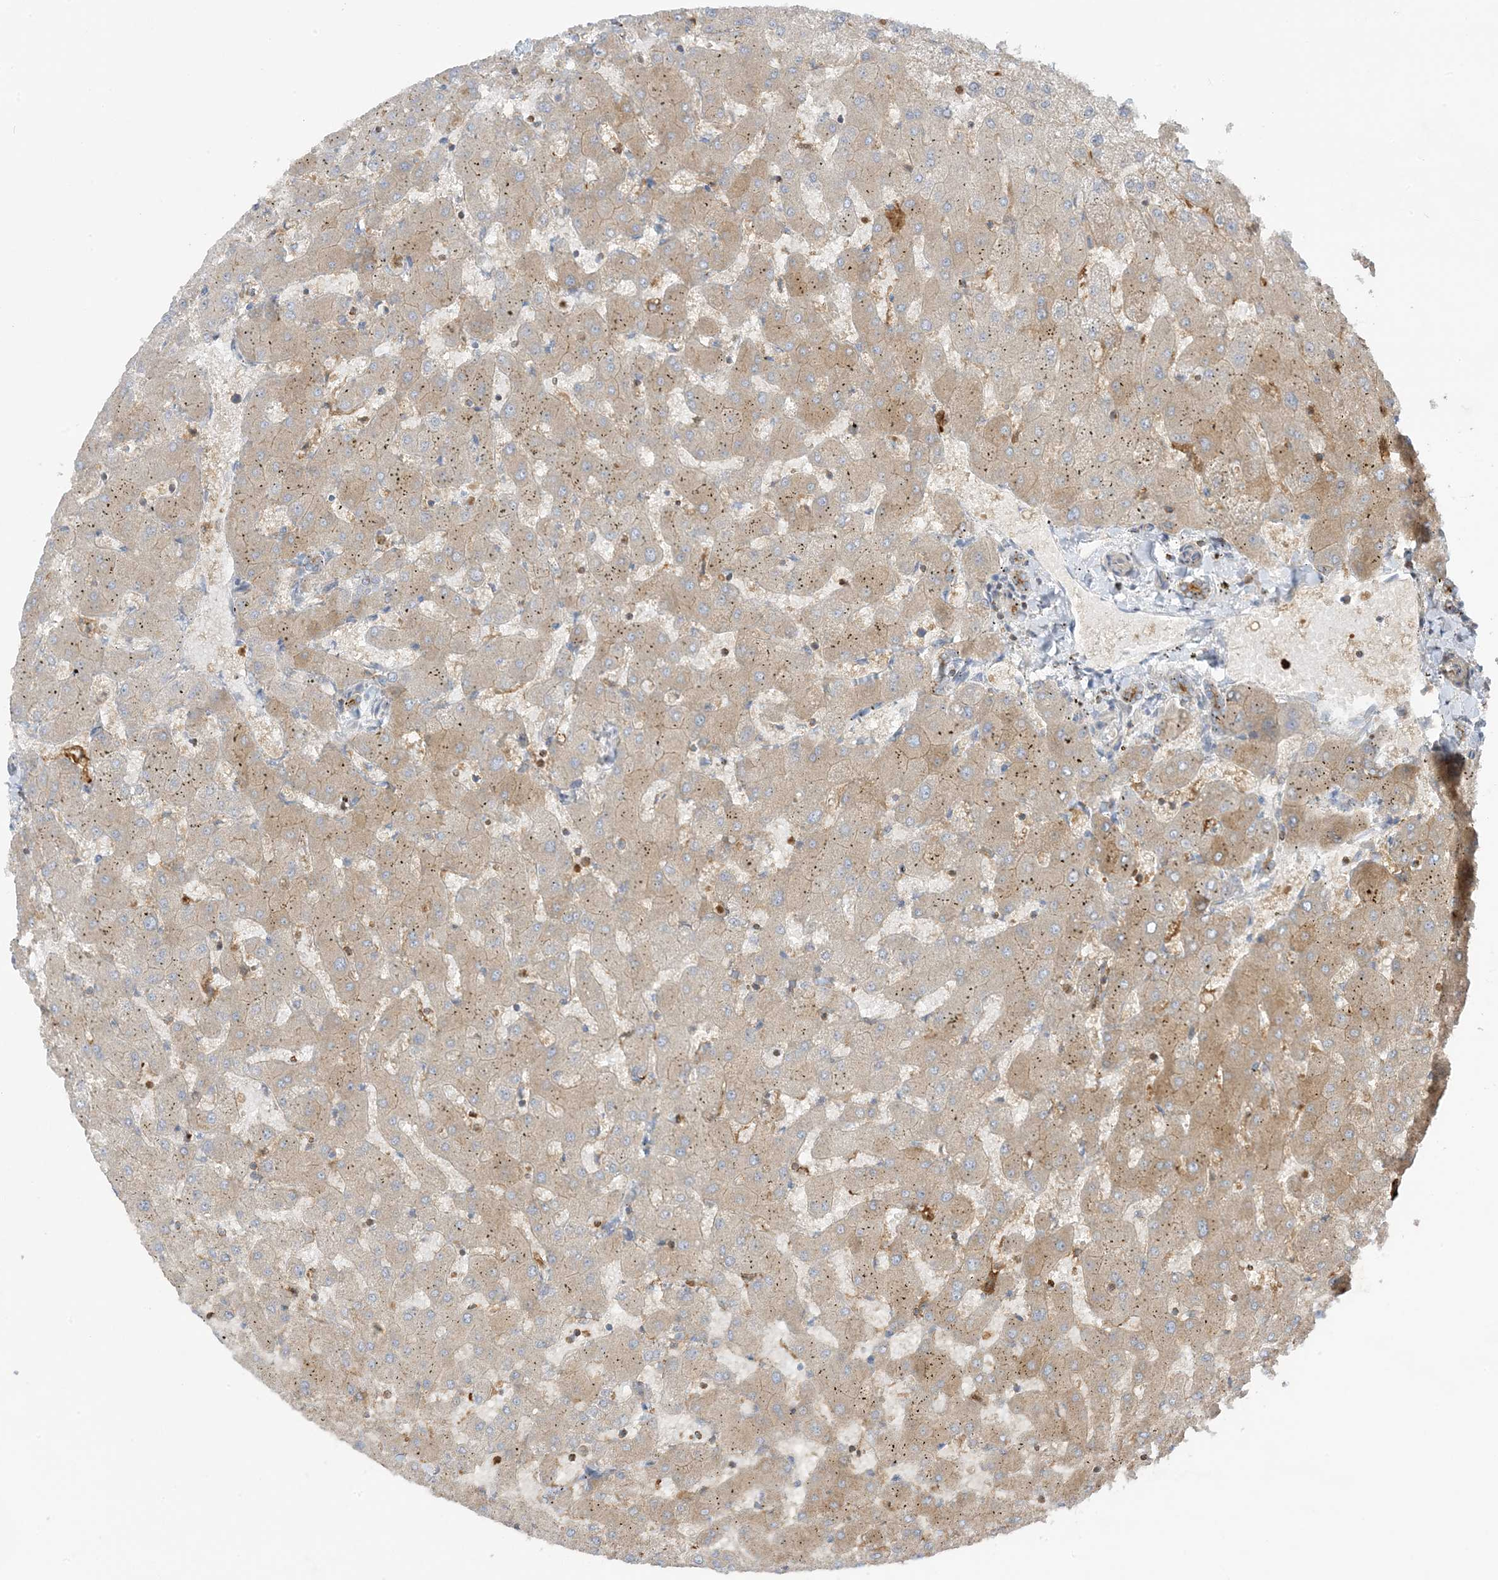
{"staining": {"intensity": "moderate", "quantity": "<25%", "location": "cytoplasmic/membranous"}, "tissue": "liver", "cell_type": "Cholangiocytes", "image_type": "normal", "snomed": [{"axis": "morphology", "description": "Normal tissue, NOS"}, {"axis": "topography", "description": "Liver"}], "caption": "Brown immunohistochemical staining in normal human liver demonstrates moderate cytoplasmic/membranous positivity in about <25% of cholangiocytes.", "gene": "ICMT", "patient": {"sex": "female", "age": 63}}